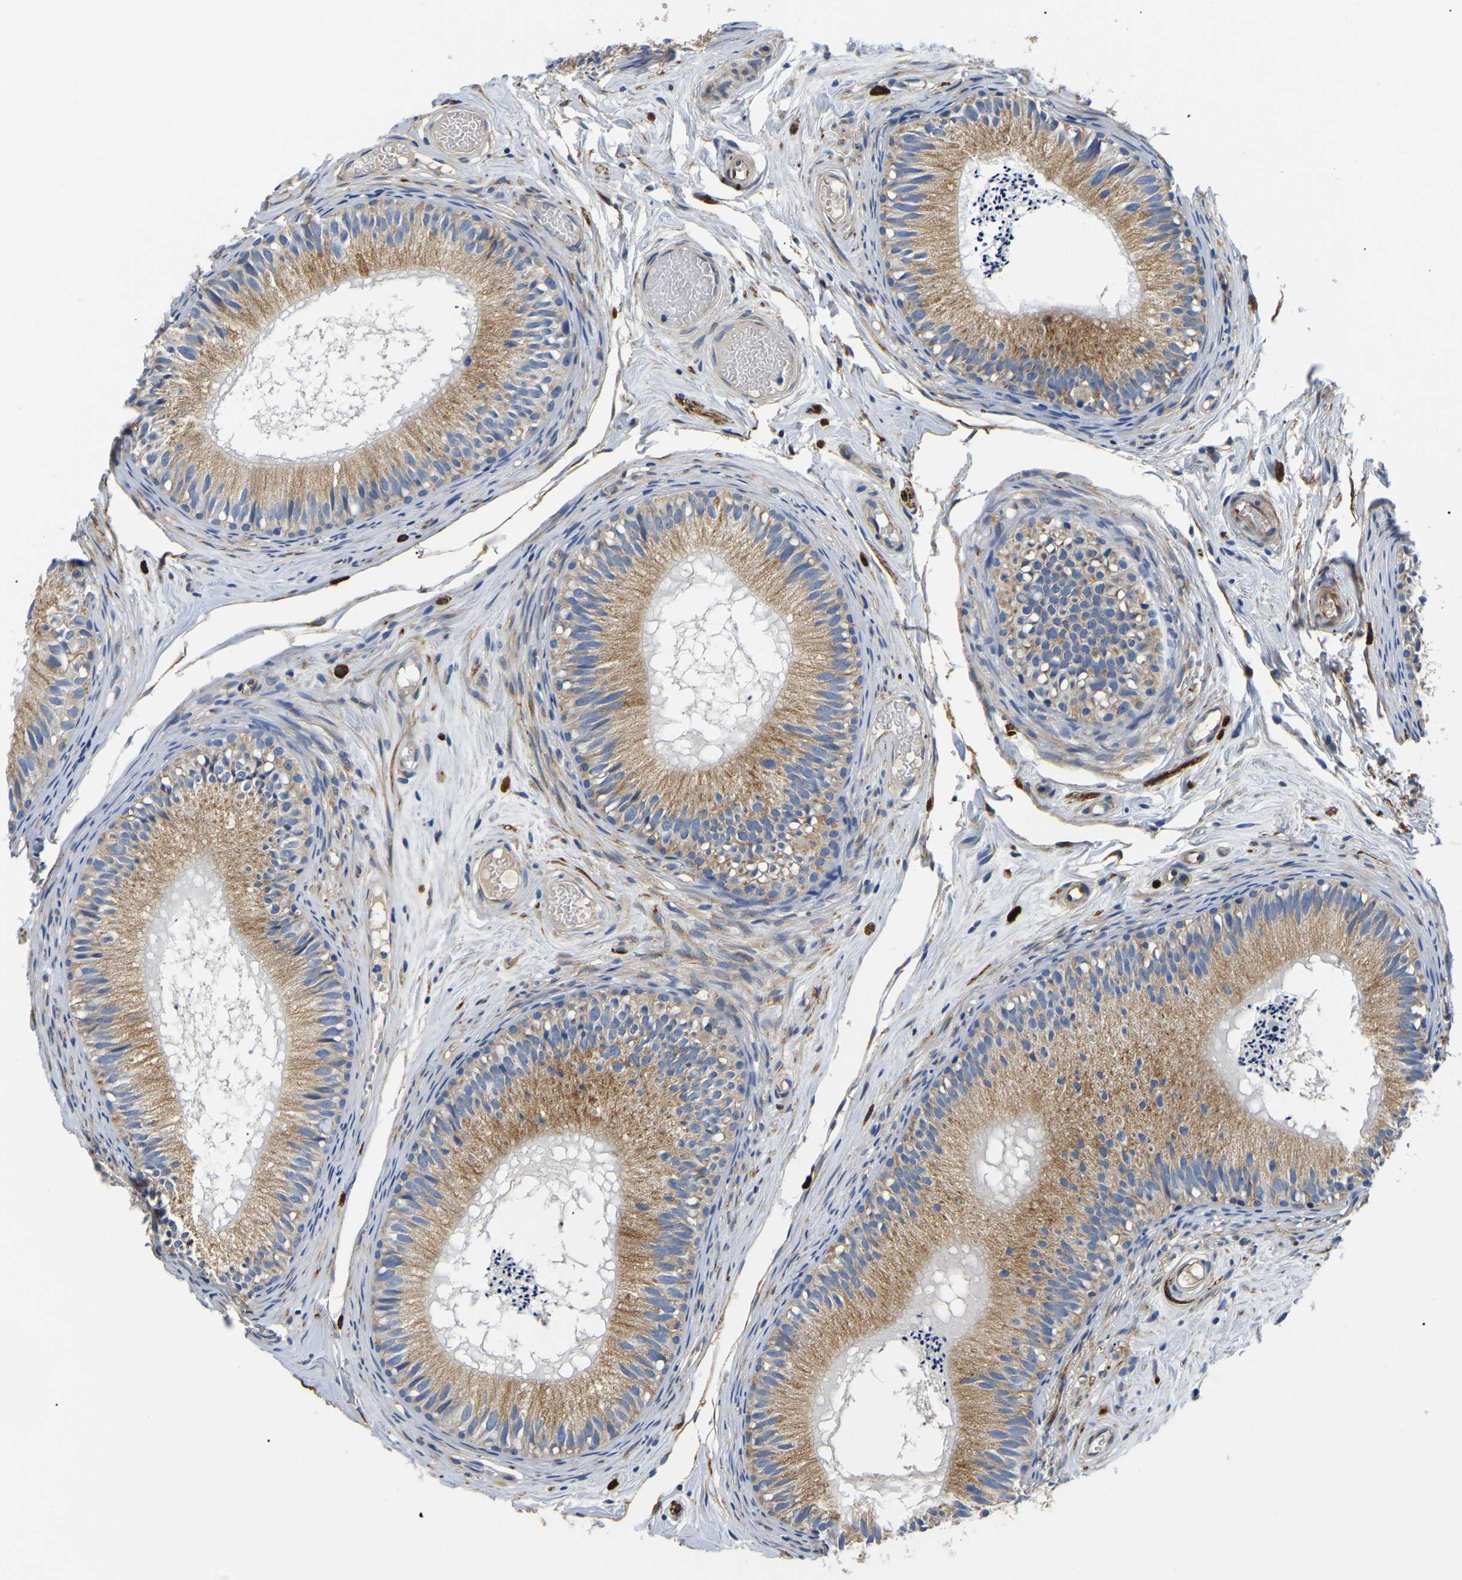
{"staining": {"intensity": "moderate", "quantity": "25%-75%", "location": "cytoplasmic/membranous"}, "tissue": "epididymis", "cell_type": "Glandular cells", "image_type": "normal", "snomed": [{"axis": "morphology", "description": "Normal tissue, NOS"}, {"axis": "topography", "description": "Epididymis"}], "caption": "Immunohistochemistry (IHC) micrograph of unremarkable epididymis: human epididymis stained using IHC displays medium levels of moderate protein expression localized specifically in the cytoplasmic/membranous of glandular cells, appearing as a cytoplasmic/membranous brown color.", "gene": "DUSP8", "patient": {"sex": "male", "age": 46}}